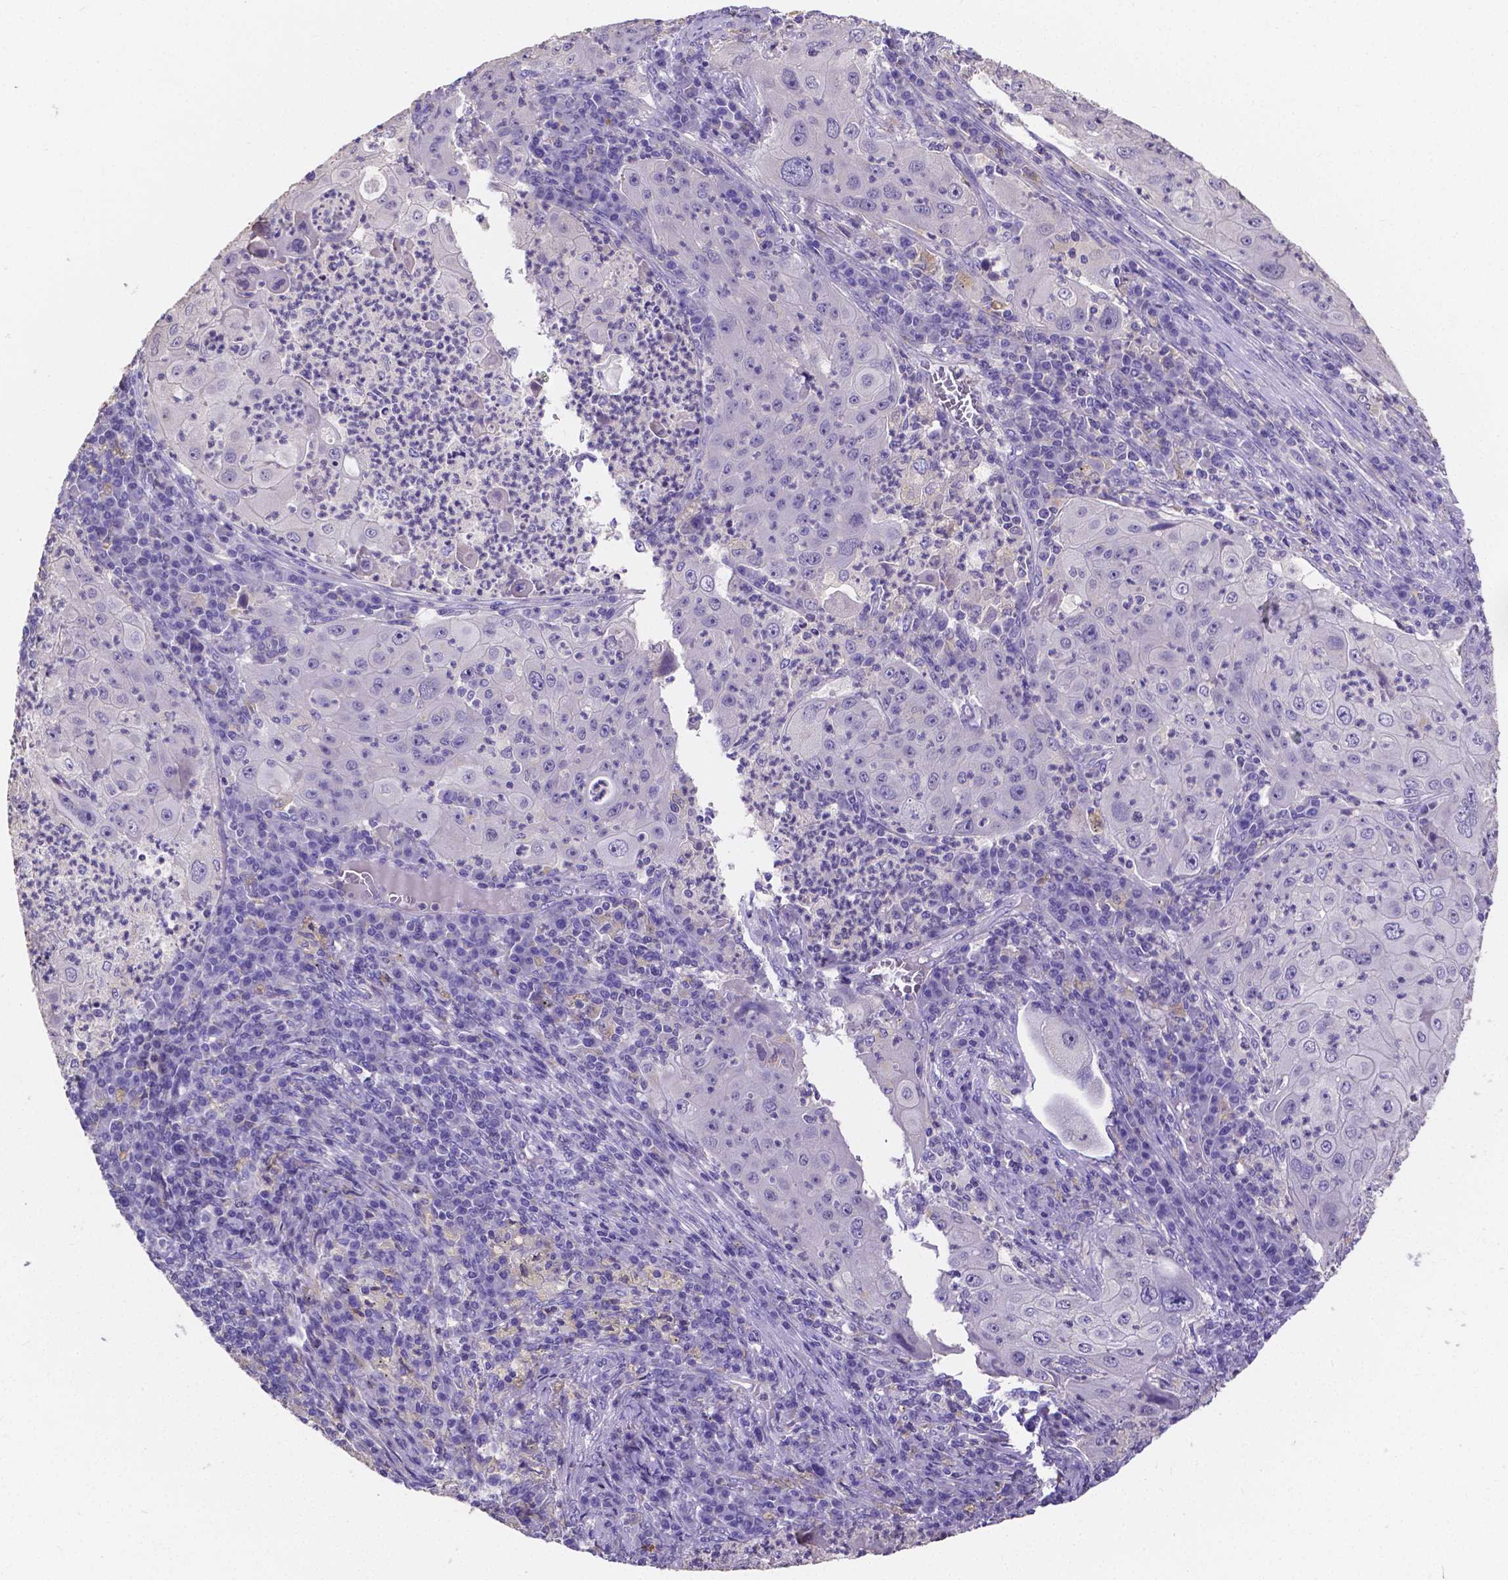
{"staining": {"intensity": "negative", "quantity": "none", "location": "none"}, "tissue": "lung cancer", "cell_type": "Tumor cells", "image_type": "cancer", "snomed": [{"axis": "morphology", "description": "Squamous cell carcinoma, NOS"}, {"axis": "topography", "description": "Lung"}], "caption": "Lung cancer stained for a protein using immunohistochemistry (IHC) demonstrates no expression tumor cells.", "gene": "ATP6V1D", "patient": {"sex": "female", "age": 59}}